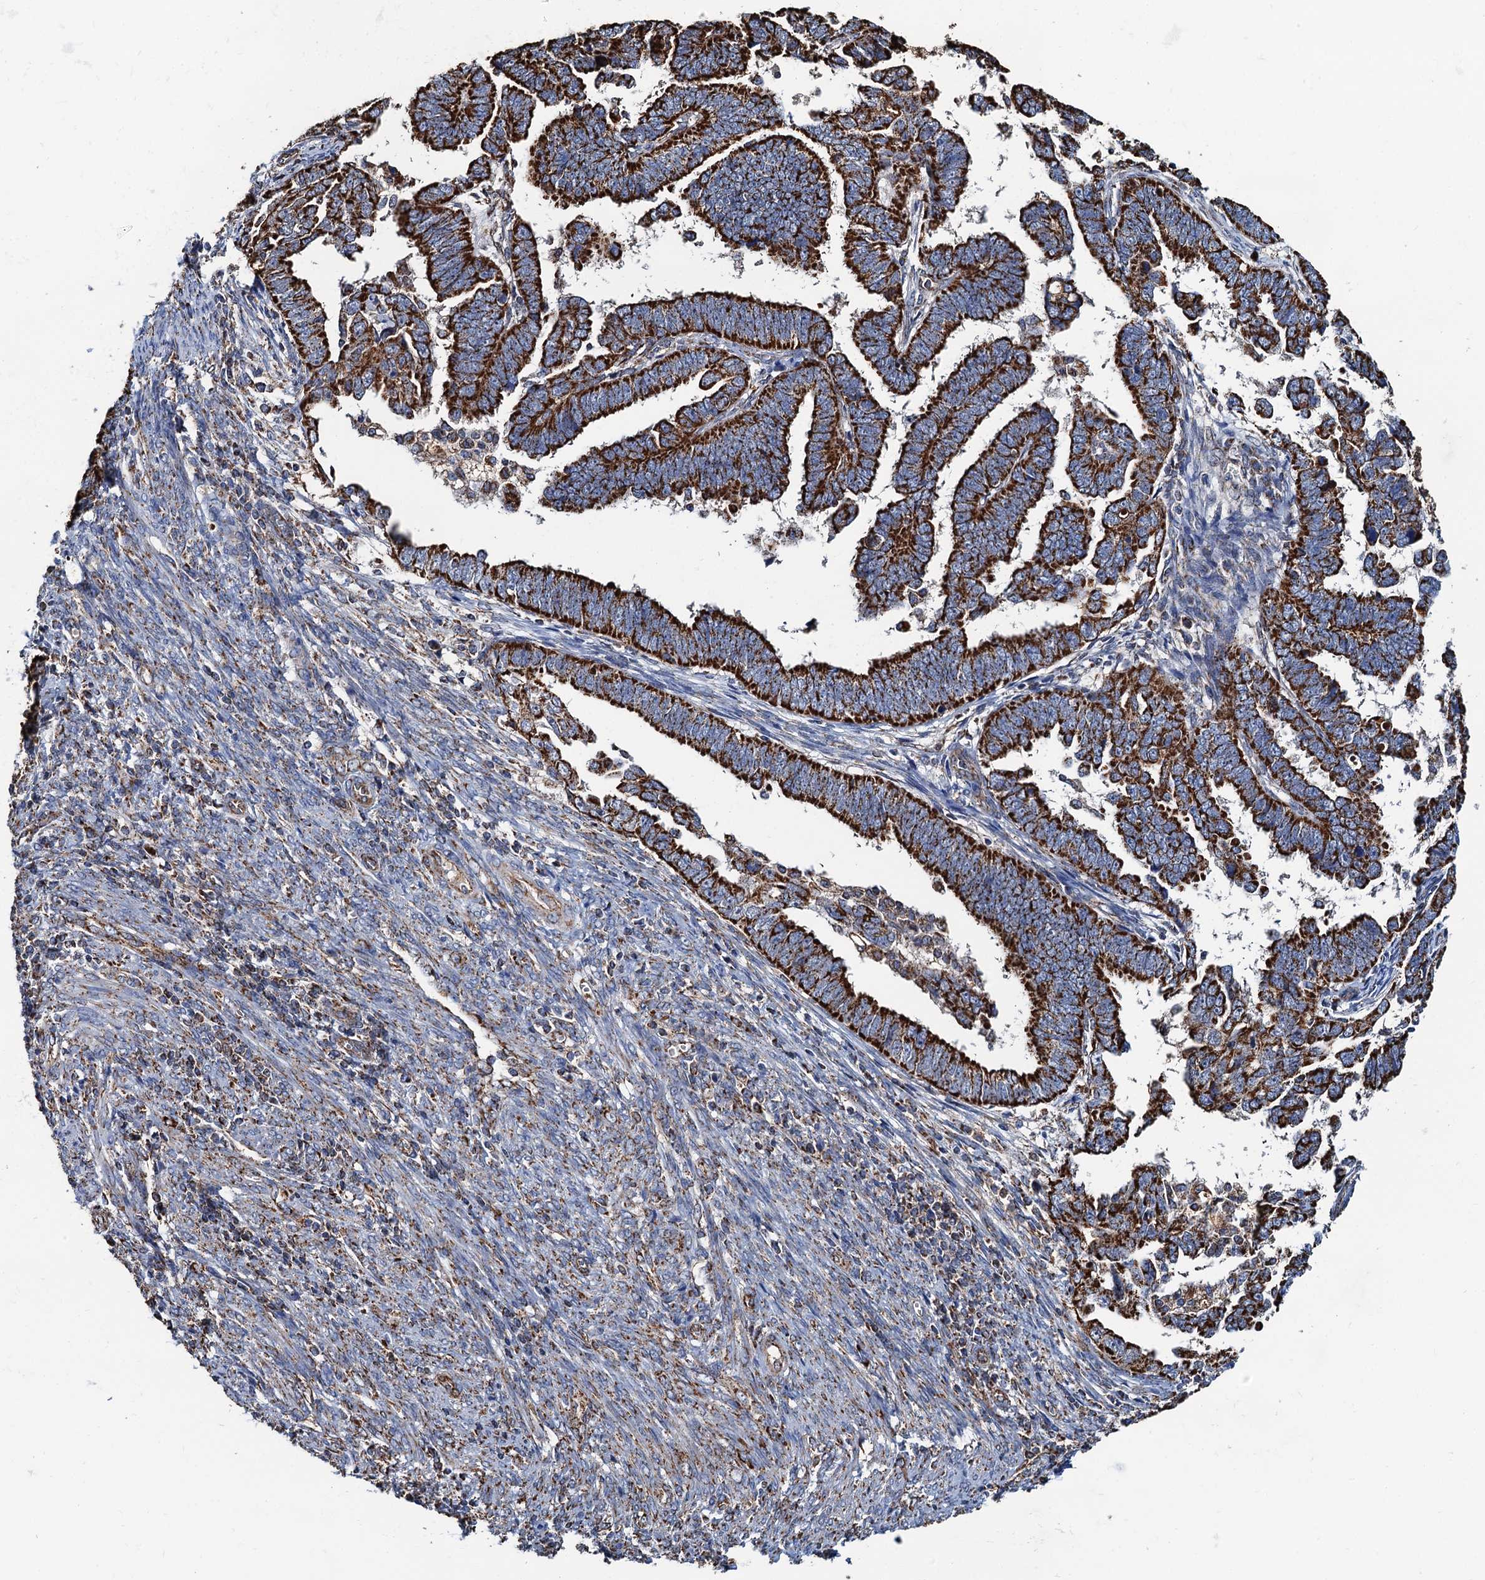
{"staining": {"intensity": "strong", "quantity": ">75%", "location": "cytoplasmic/membranous"}, "tissue": "endometrial cancer", "cell_type": "Tumor cells", "image_type": "cancer", "snomed": [{"axis": "morphology", "description": "Adenocarcinoma, NOS"}, {"axis": "topography", "description": "Endometrium"}], "caption": "Immunohistochemical staining of human endometrial cancer (adenocarcinoma) reveals high levels of strong cytoplasmic/membranous positivity in approximately >75% of tumor cells. The protein of interest is shown in brown color, while the nuclei are stained blue.", "gene": "AAGAB", "patient": {"sex": "female", "age": 75}}